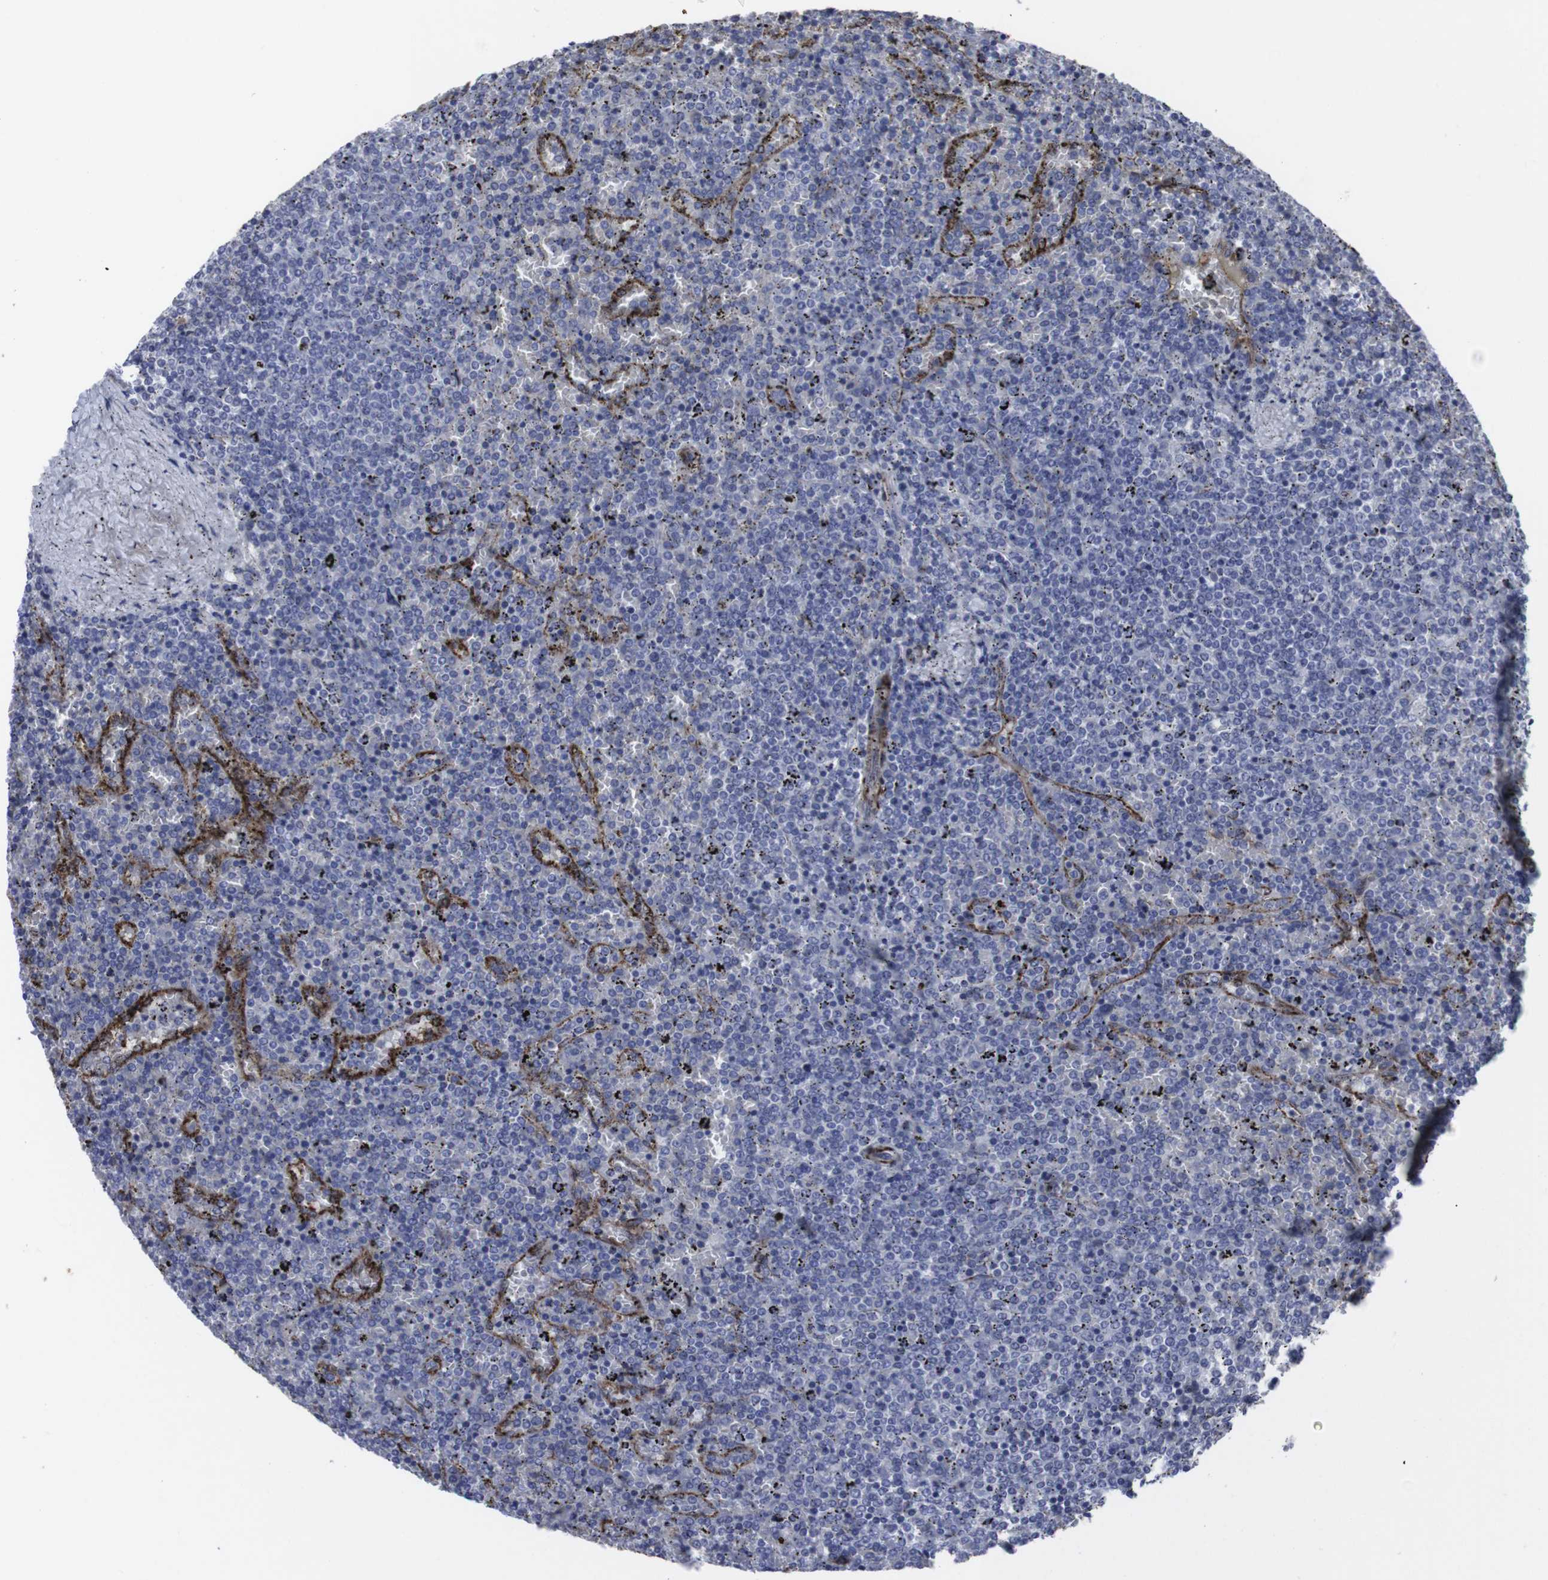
{"staining": {"intensity": "negative", "quantity": "none", "location": "none"}, "tissue": "lymphoma", "cell_type": "Tumor cells", "image_type": "cancer", "snomed": [{"axis": "morphology", "description": "Malignant lymphoma, non-Hodgkin's type, Low grade"}, {"axis": "topography", "description": "Spleen"}], "caption": "IHC image of human lymphoma stained for a protein (brown), which displays no staining in tumor cells. (DAB IHC with hematoxylin counter stain).", "gene": "SNCG", "patient": {"sex": "female", "age": 77}}